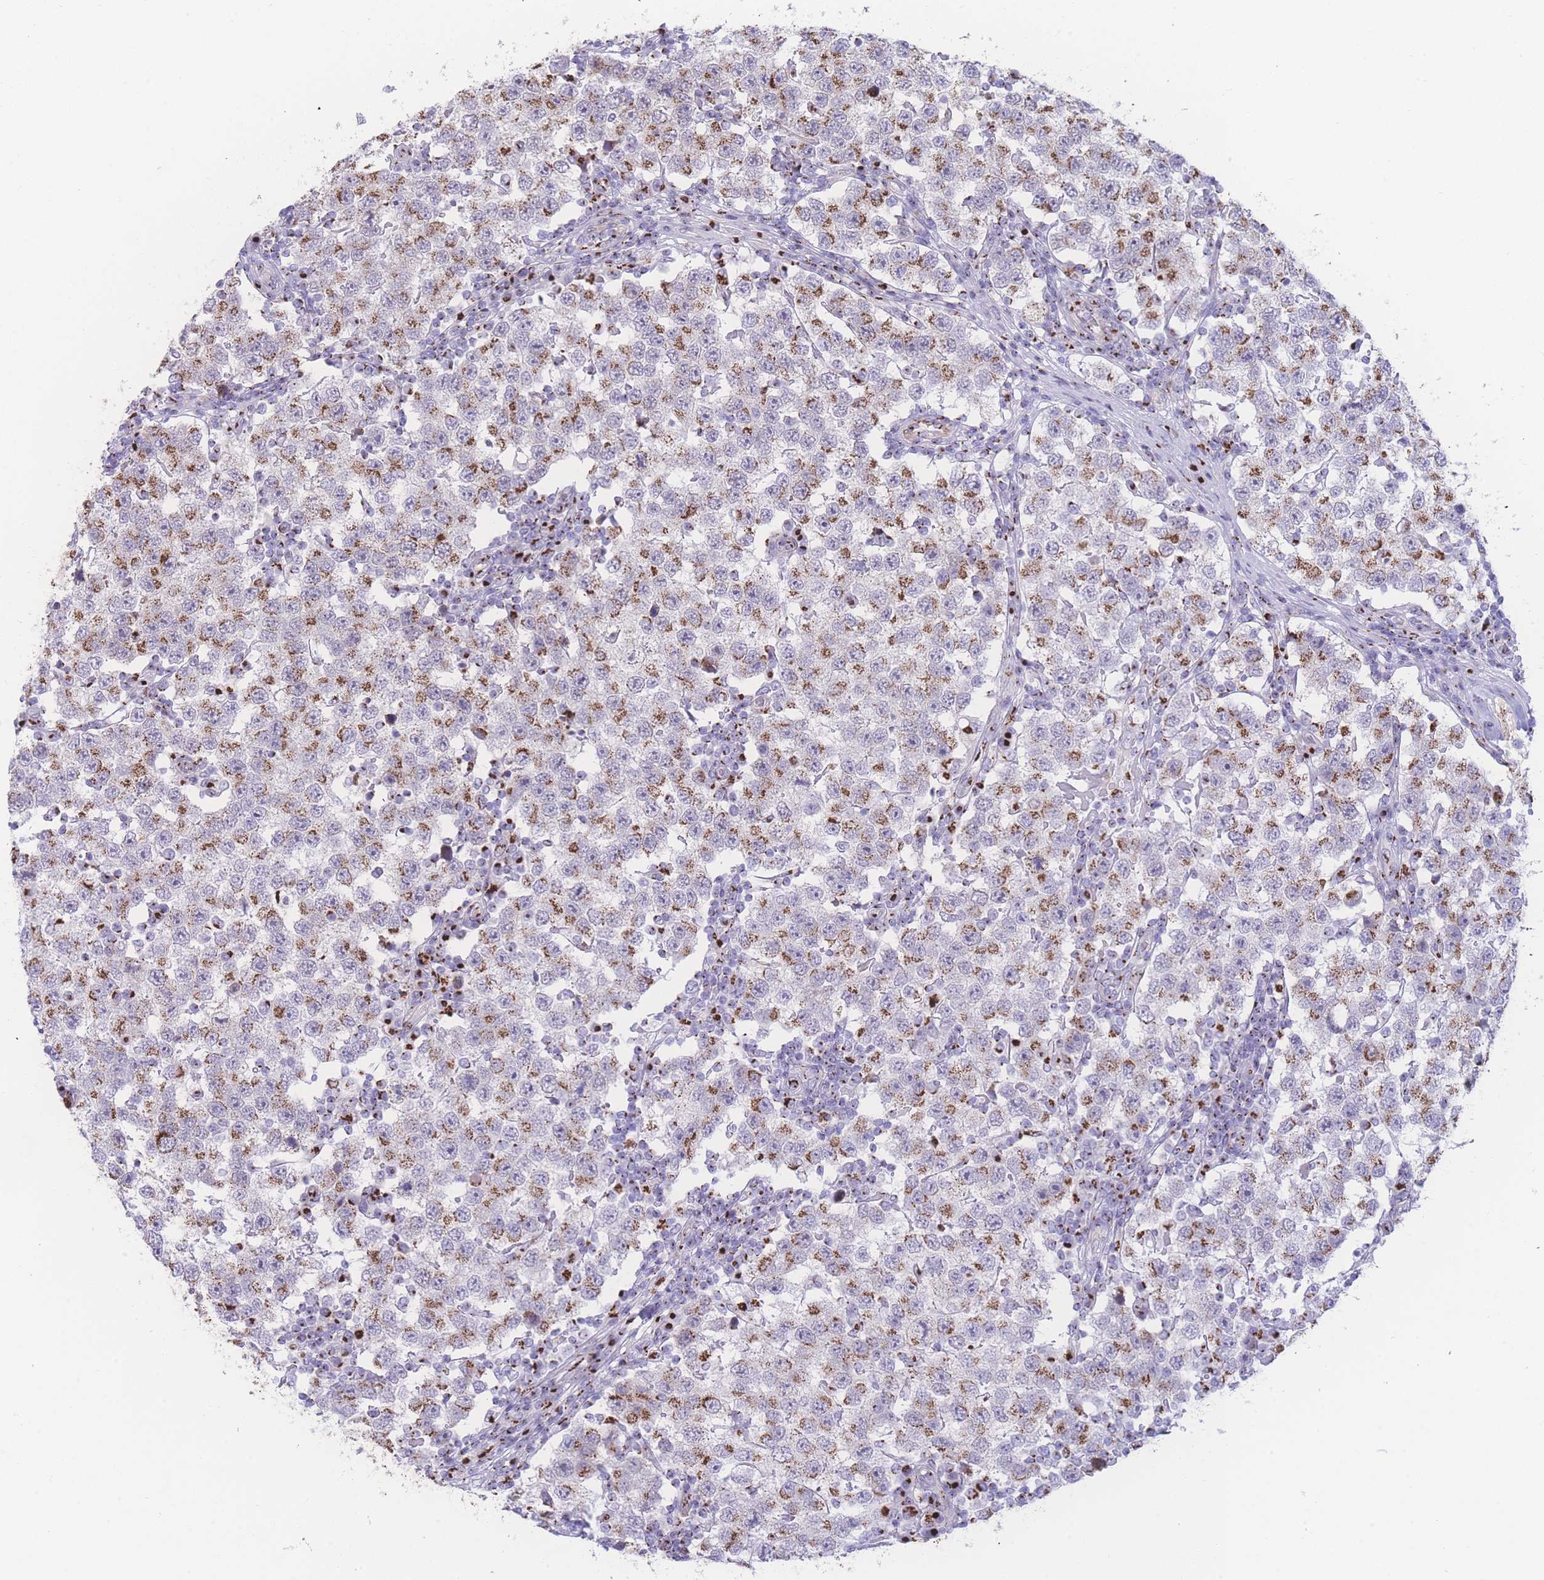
{"staining": {"intensity": "moderate", "quantity": "25%-75%", "location": "cytoplasmic/membranous"}, "tissue": "testis cancer", "cell_type": "Tumor cells", "image_type": "cancer", "snomed": [{"axis": "morphology", "description": "Seminoma, NOS"}, {"axis": "topography", "description": "Testis"}], "caption": "IHC photomicrograph of neoplastic tissue: human testis seminoma stained using immunohistochemistry reveals medium levels of moderate protein expression localized specifically in the cytoplasmic/membranous of tumor cells, appearing as a cytoplasmic/membranous brown color.", "gene": "GOLM2", "patient": {"sex": "male", "age": 34}}